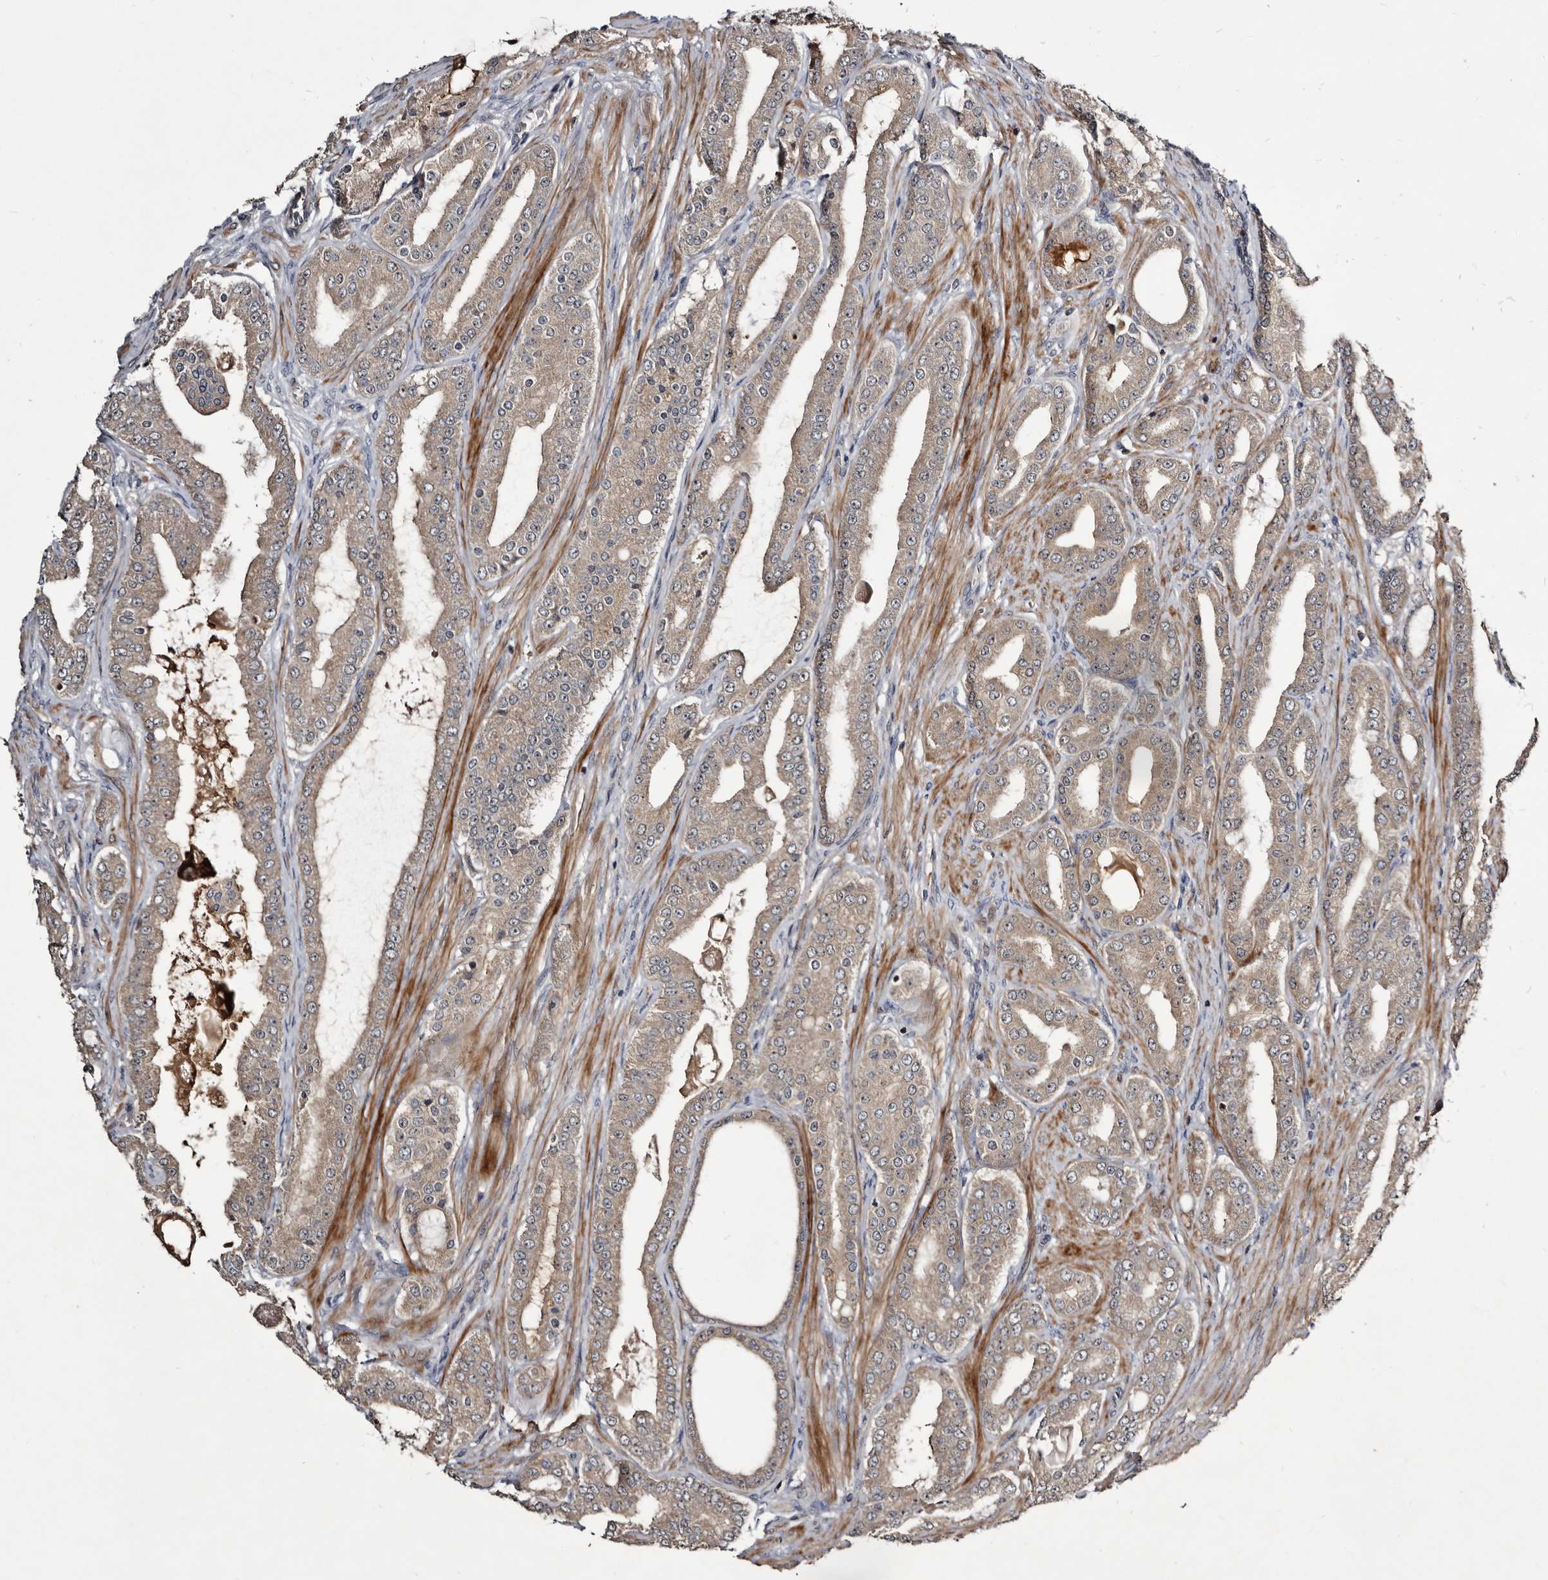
{"staining": {"intensity": "weak", "quantity": ">75%", "location": "cytoplasmic/membranous"}, "tissue": "prostate cancer", "cell_type": "Tumor cells", "image_type": "cancer", "snomed": [{"axis": "morphology", "description": "Adenocarcinoma, High grade"}, {"axis": "topography", "description": "Prostate"}], "caption": "An image of prostate cancer (high-grade adenocarcinoma) stained for a protein displays weak cytoplasmic/membranous brown staining in tumor cells.", "gene": "TTC39A", "patient": {"sex": "male", "age": 60}}